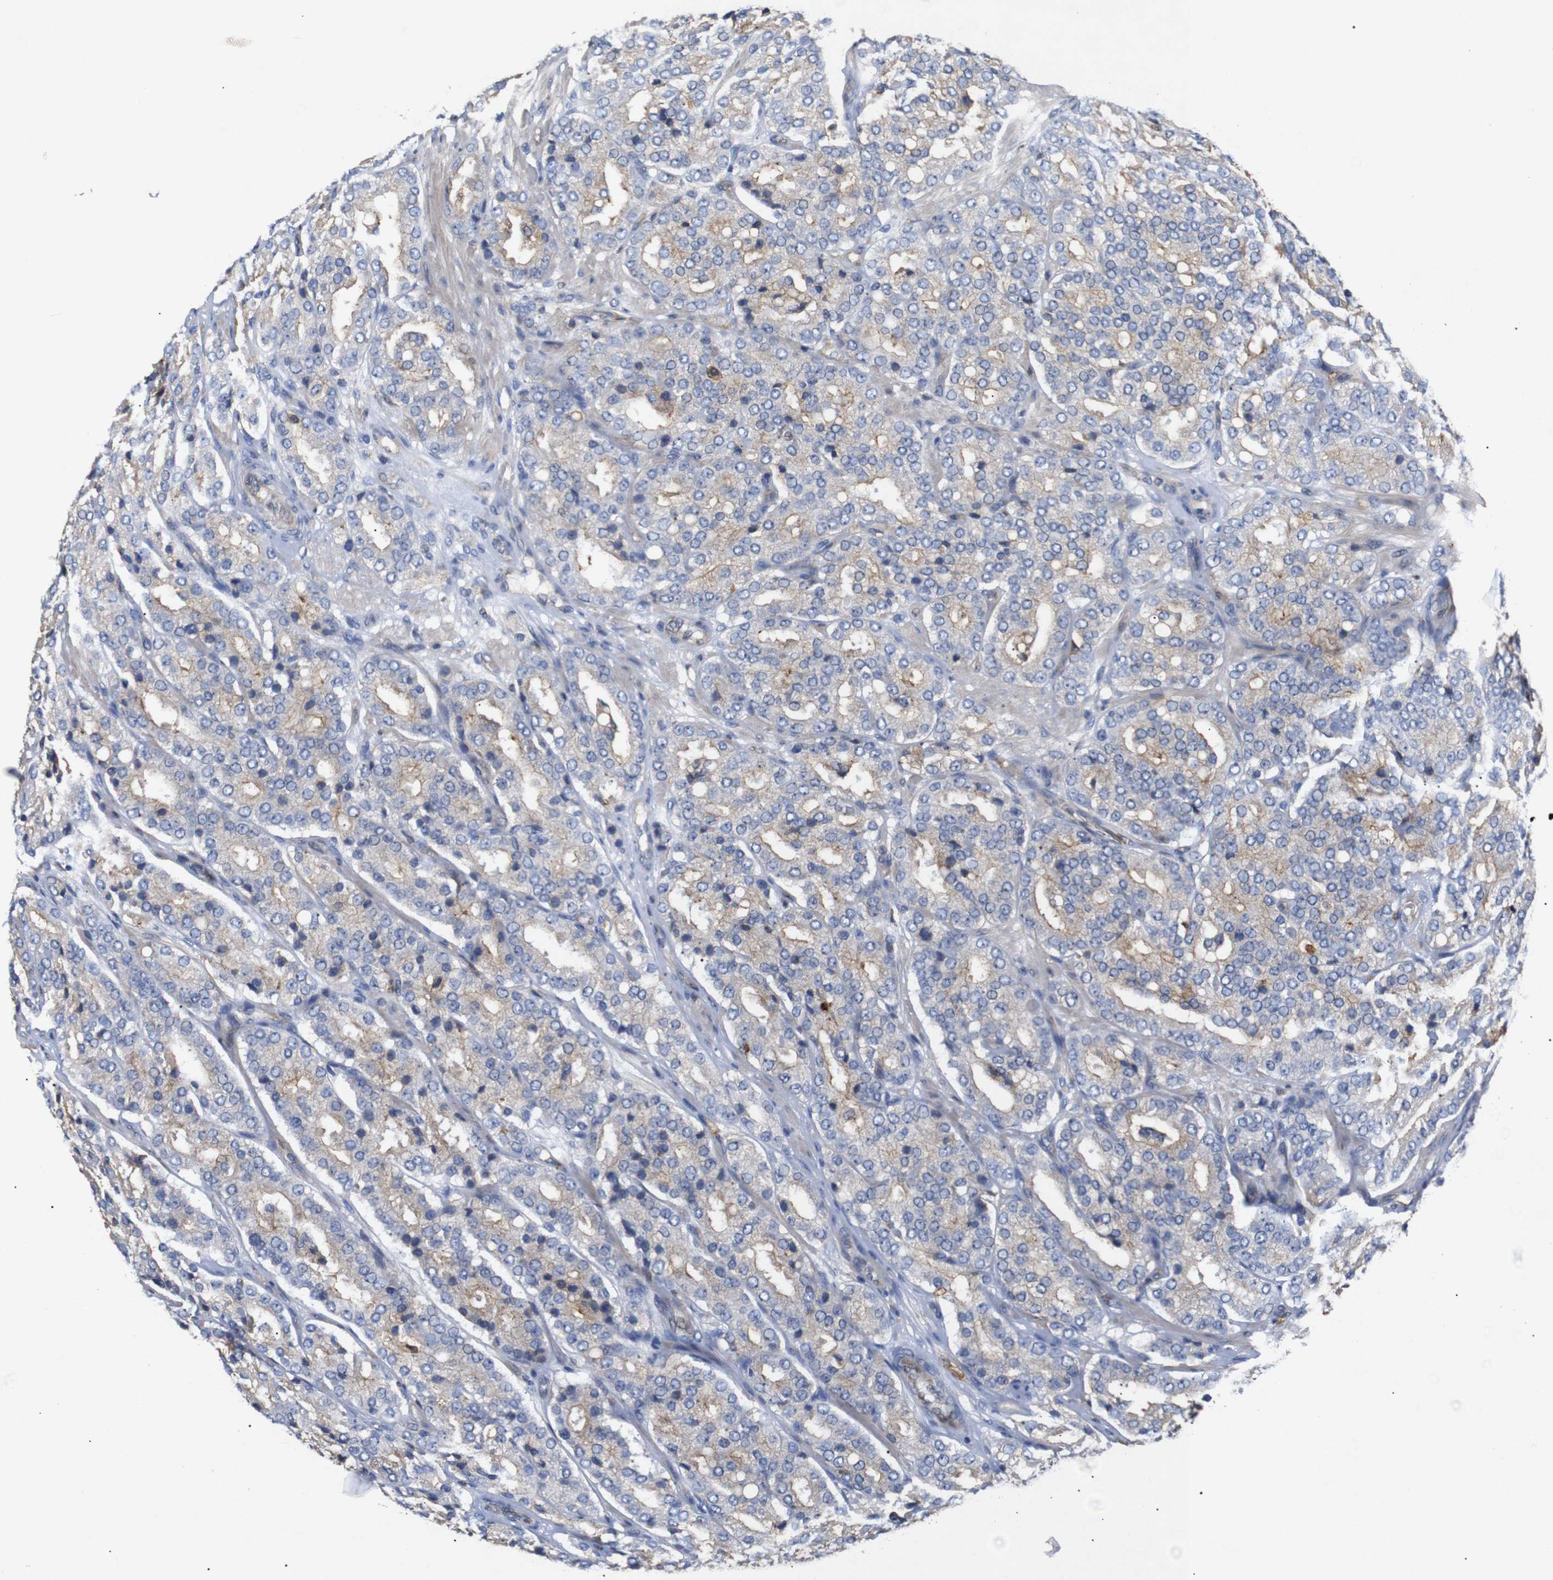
{"staining": {"intensity": "moderate", "quantity": "25%-75%", "location": "cytoplasmic/membranous"}, "tissue": "prostate cancer", "cell_type": "Tumor cells", "image_type": "cancer", "snomed": [{"axis": "morphology", "description": "Adenocarcinoma, High grade"}, {"axis": "topography", "description": "Prostate"}], "caption": "A brown stain labels moderate cytoplasmic/membranous expression of a protein in prostate adenocarcinoma (high-grade) tumor cells.", "gene": "SDCBP", "patient": {"sex": "male", "age": 65}}